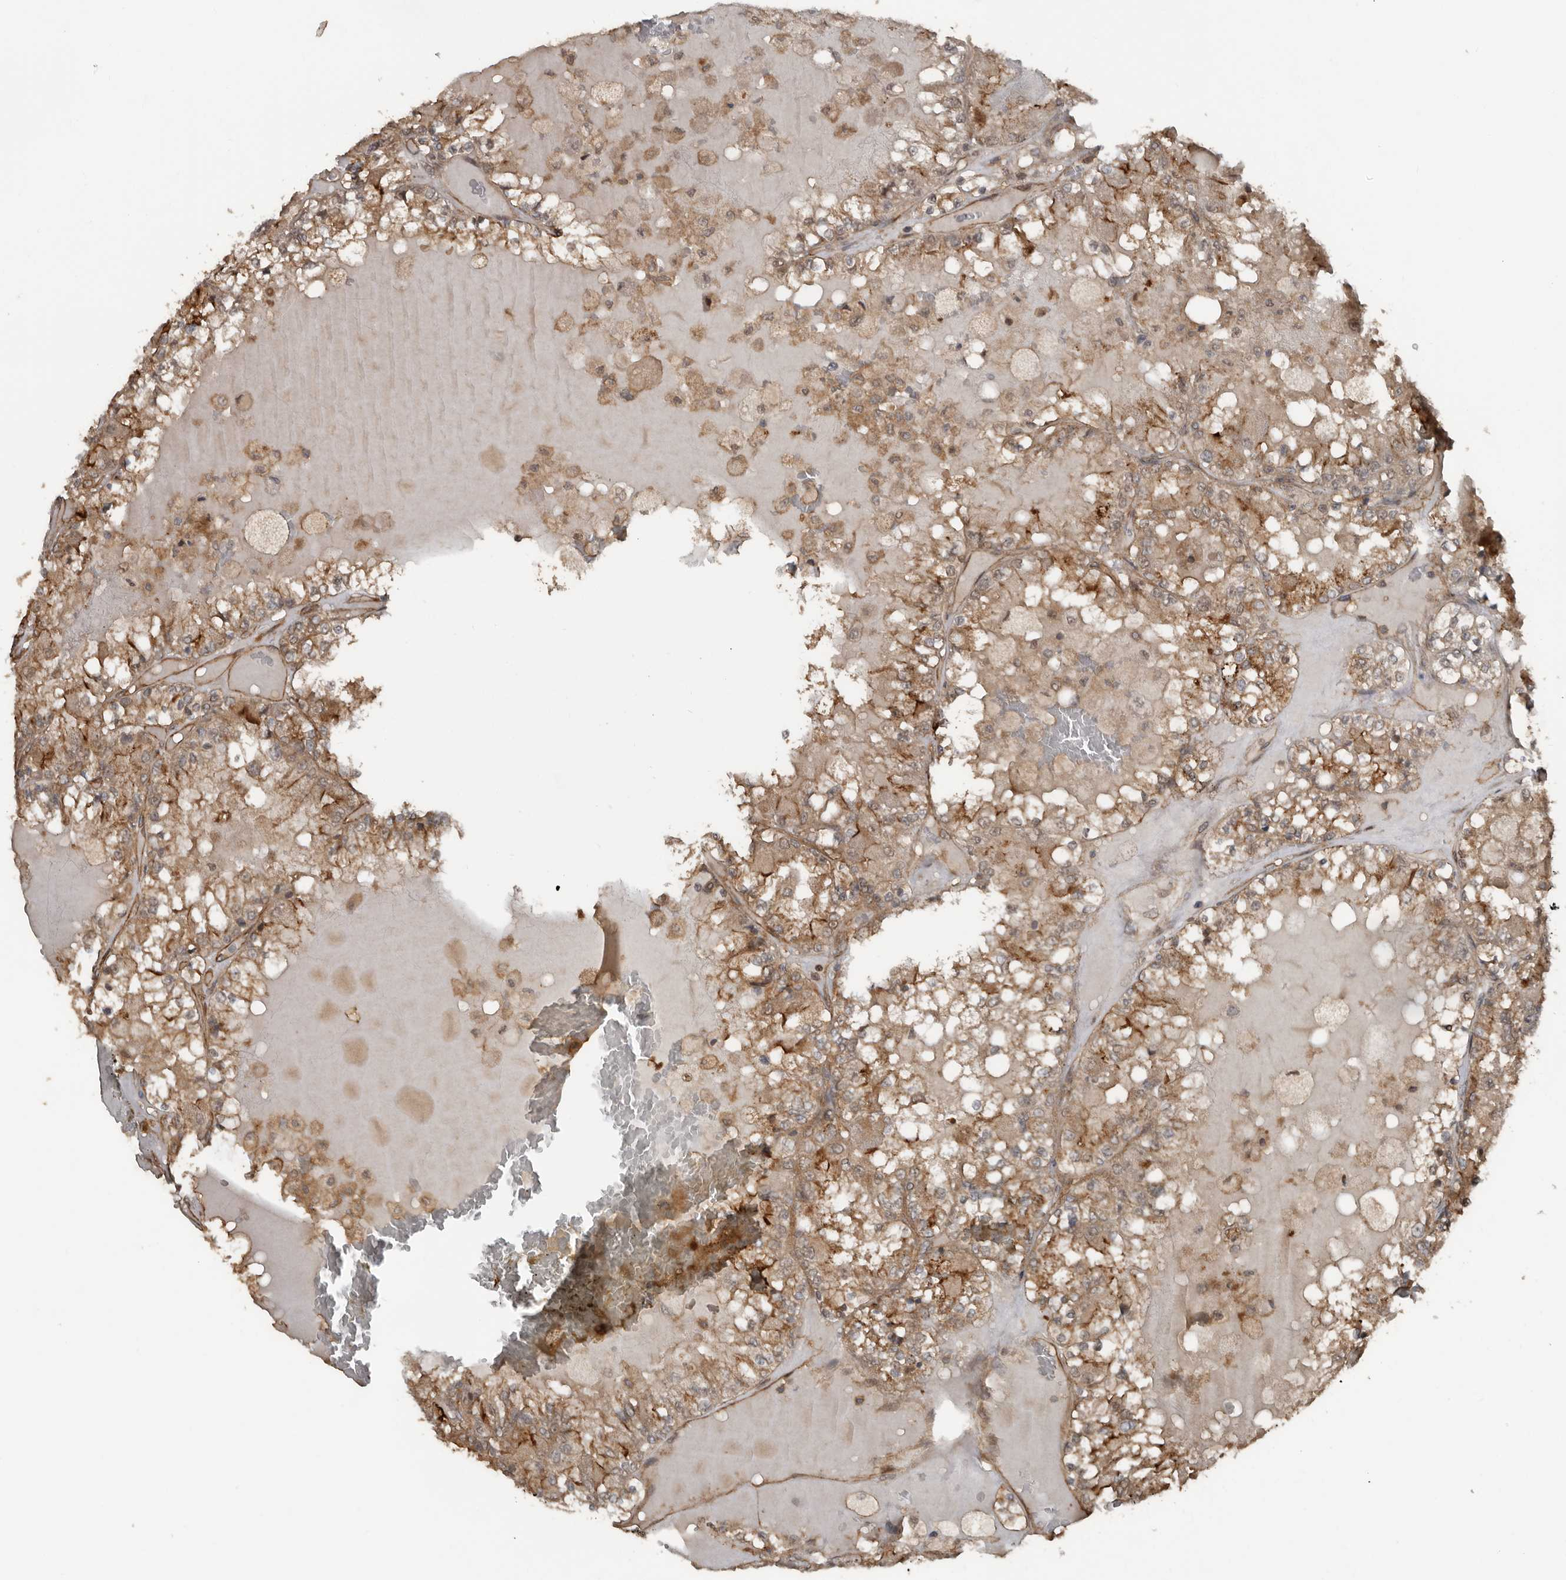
{"staining": {"intensity": "moderate", "quantity": ">75%", "location": "cytoplasmic/membranous"}, "tissue": "renal cancer", "cell_type": "Tumor cells", "image_type": "cancer", "snomed": [{"axis": "morphology", "description": "Adenocarcinoma, NOS"}, {"axis": "topography", "description": "Kidney"}], "caption": "This is an image of immunohistochemistry staining of renal adenocarcinoma, which shows moderate positivity in the cytoplasmic/membranous of tumor cells.", "gene": "EXOC3L1", "patient": {"sex": "female", "age": 56}}